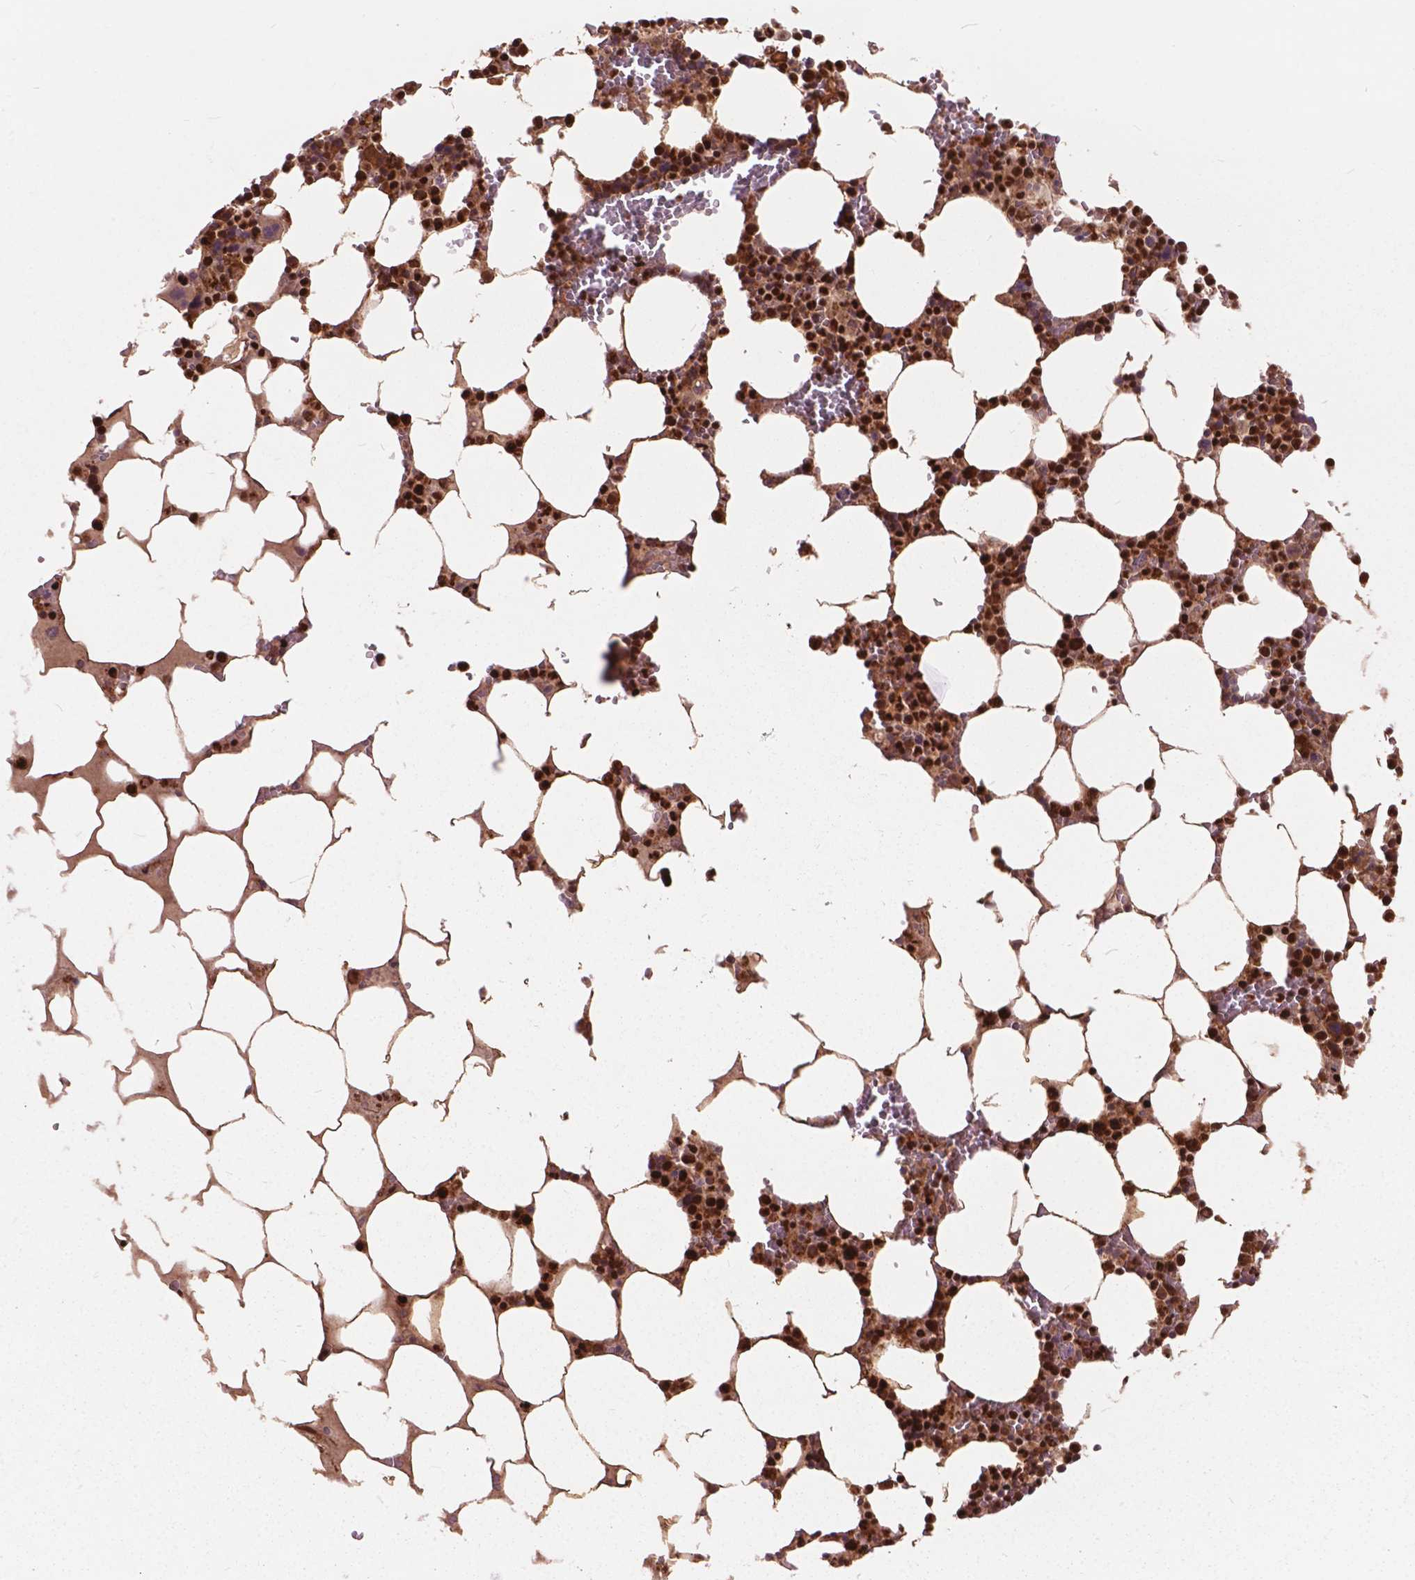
{"staining": {"intensity": "strong", "quantity": ">75%", "location": "nuclear"}, "tissue": "bone marrow", "cell_type": "Hematopoietic cells", "image_type": "normal", "snomed": [{"axis": "morphology", "description": "Normal tissue, NOS"}, {"axis": "topography", "description": "Bone marrow"}], "caption": "This is a micrograph of immunohistochemistry staining of benign bone marrow, which shows strong staining in the nuclear of hematopoietic cells.", "gene": "ANP32A", "patient": {"sex": "male", "age": 64}}